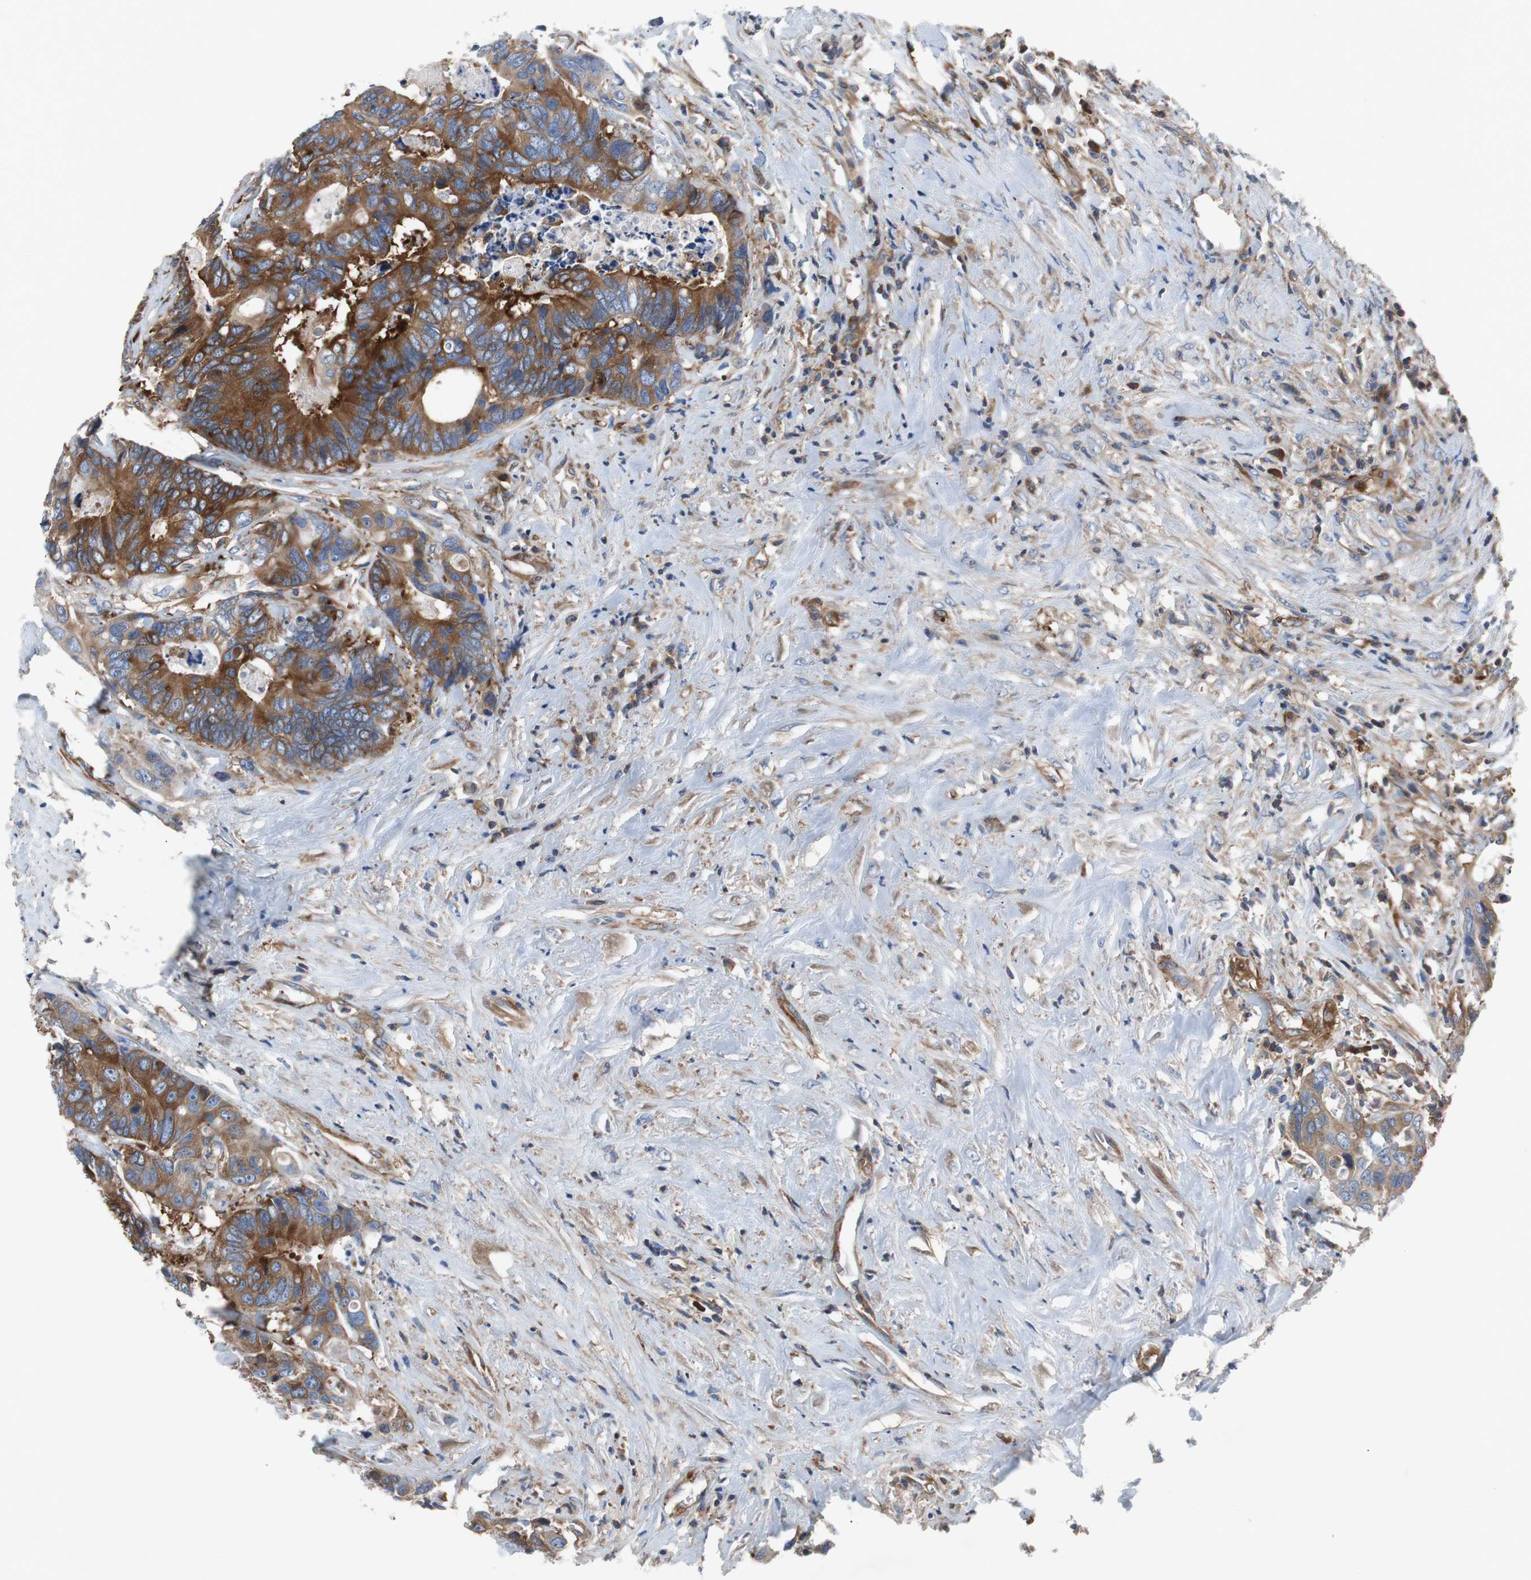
{"staining": {"intensity": "moderate", "quantity": ">75%", "location": "cytoplasmic/membranous"}, "tissue": "colorectal cancer", "cell_type": "Tumor cells", "image_type": "cancer", "snomed": [{"axis": "morphology", "description": "Adenocarcinoma, NOS"}, {"axis": "topography", "description": "Rectum"}], "caption": "Immunohistochemical staining of colorectal cancer (adenocarcinoma) shows moderate cytoplasmic/membranous protein expression in approximately >75% of tumor cells. The staining is performed using DAB brown chromogen to label protein expression. The nuclei are counter-stained blue using hematoxylin.", "gene": "GYS1", "patient": {"sex": "male", "age": 55}}